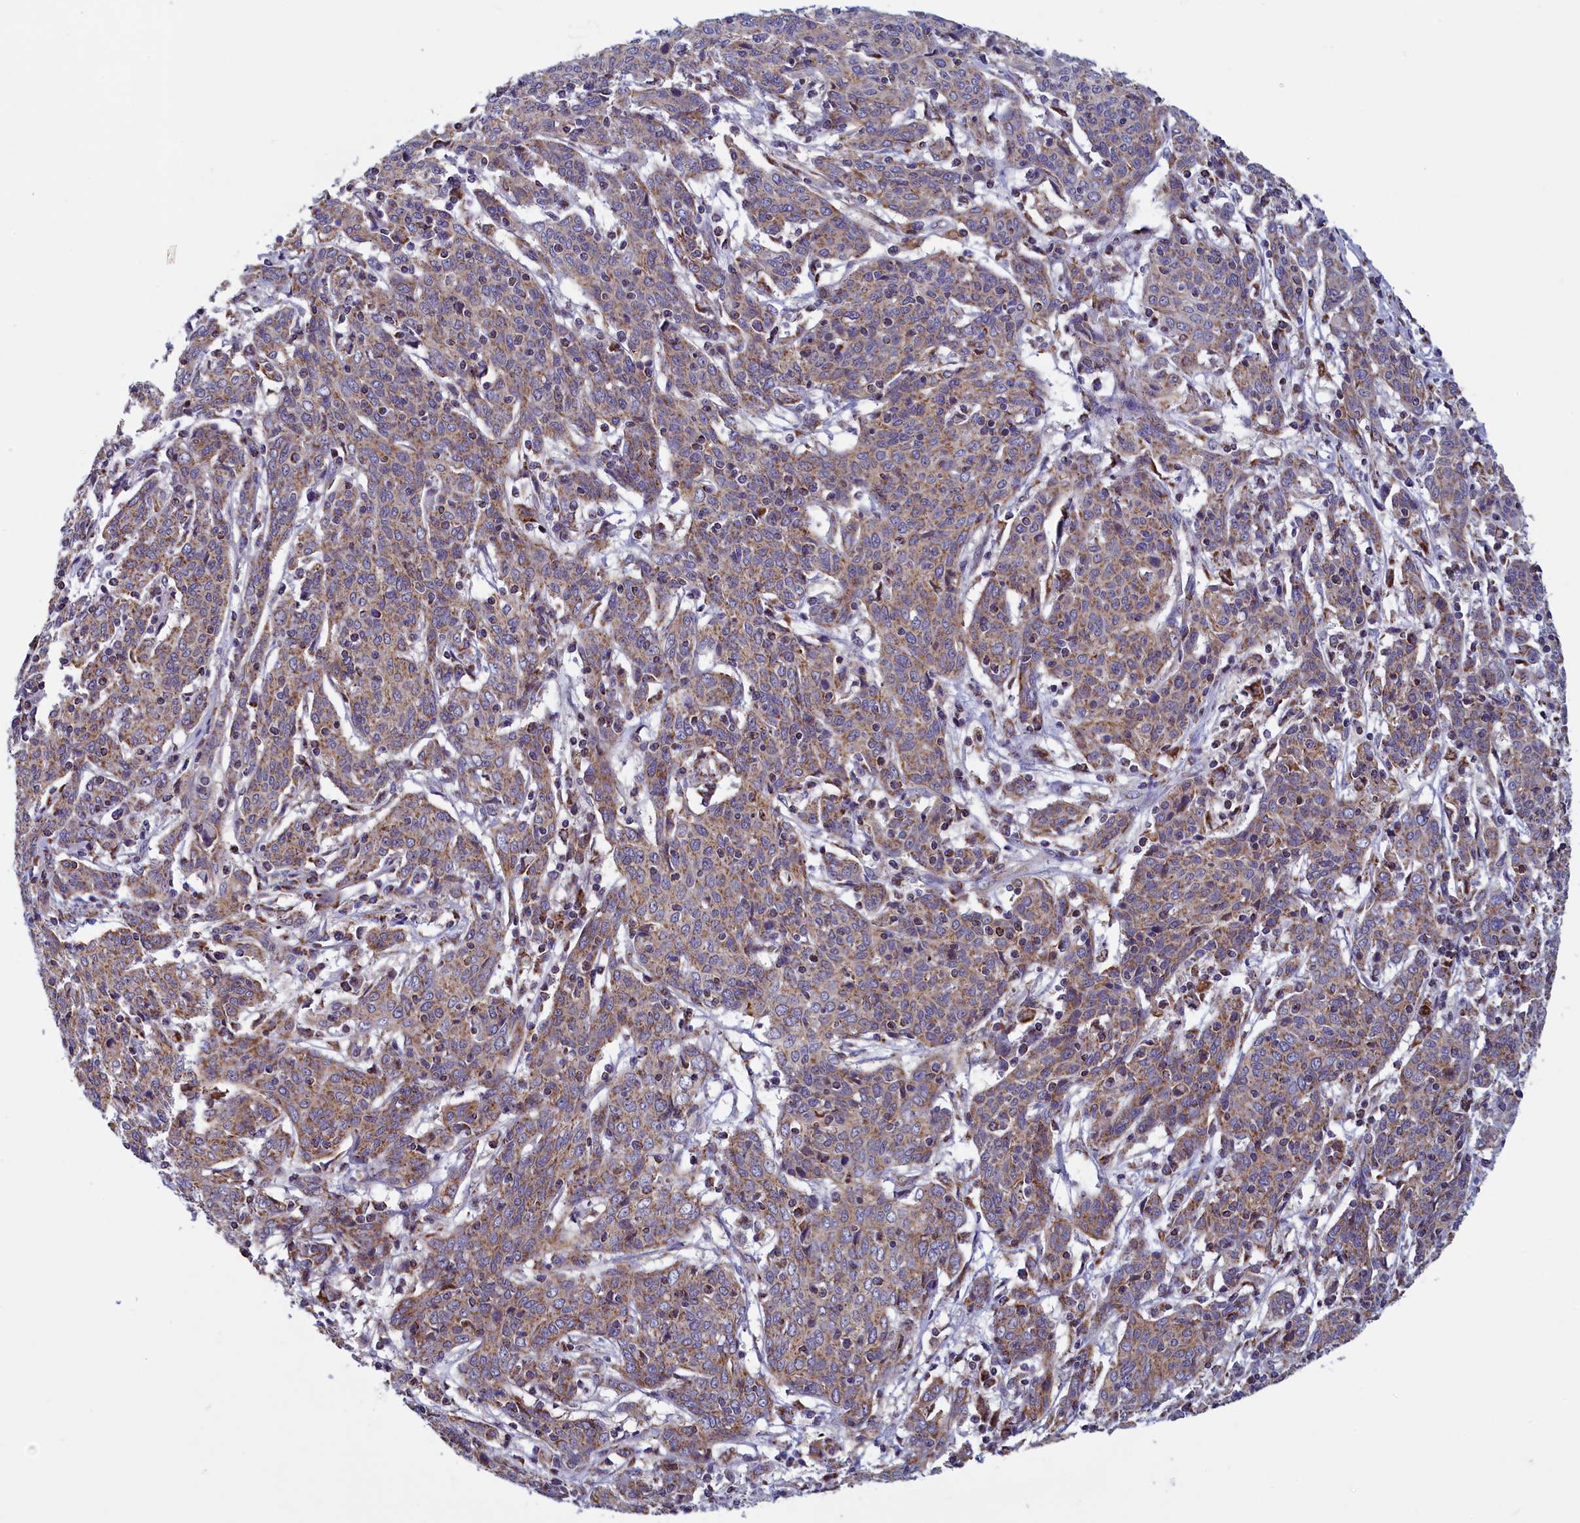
{"staining": {"intensity": "moderate", "quantity": "25%-75%", "location": "cytoplasmic/membranous"}, "tissue": "cervical cancer", "cell_type": "Tumor cells", "image_type": "cancer", "snomed": [{"axis": "morphology", "description": "Squamous cell carcinoma, NOS"}, {"axis": "topography", "description": "Cervix"}], "caption": "Immunohistochemical staining of cervical squamous cell carcinoma displays medium levels of moderate cytoplasmic/membranous protein positivity in approximately 25%-75% of tumor cells. (DAB = brown stain, brightfield microscopy at high magnification).", "gene": "IFT122", "patient": {"sex": "female", "age": 67}}